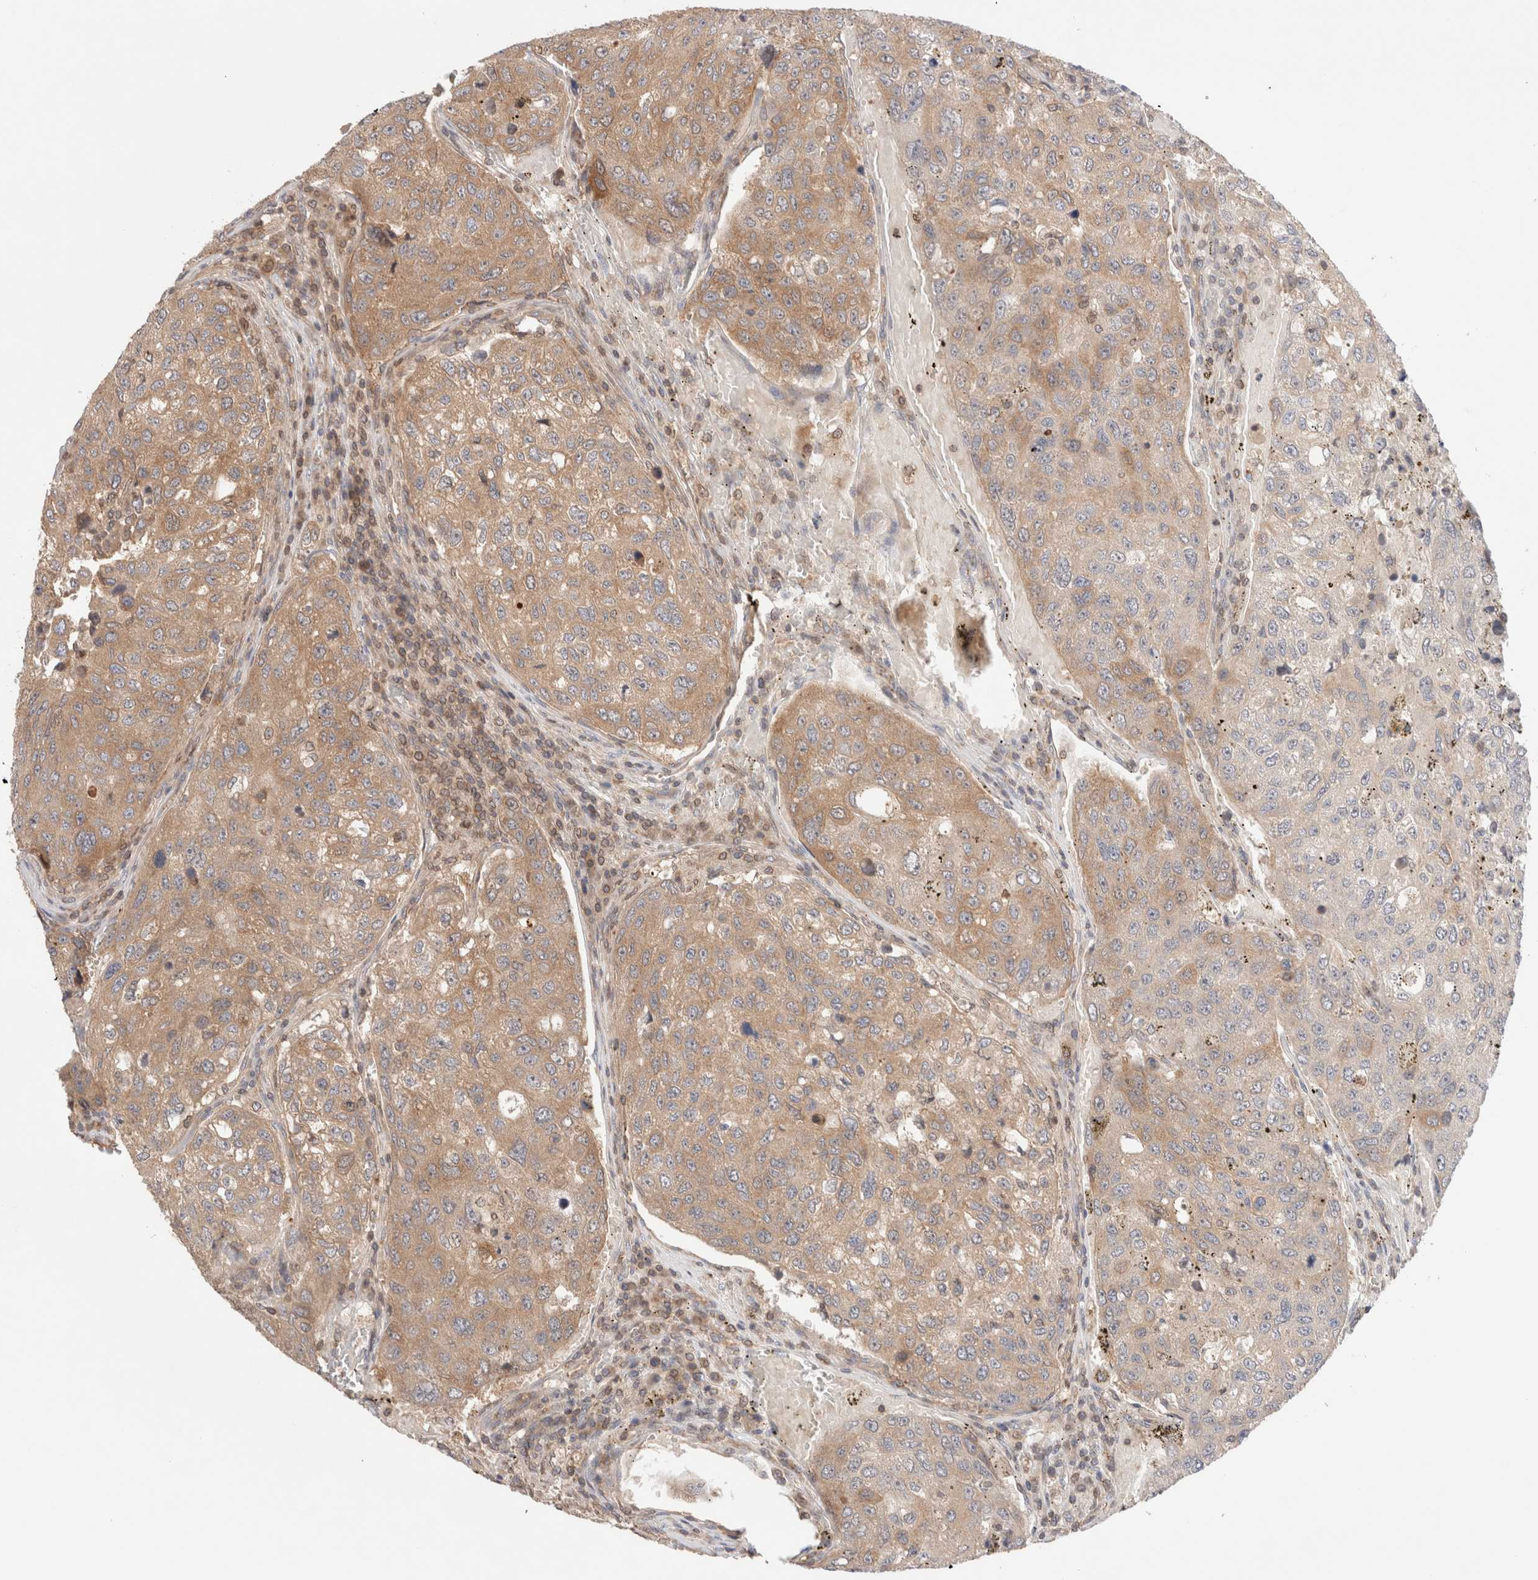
{"staining": {"intensity": "moderate", "quantity": "25%-75%", "location": "cytoplasmic/membranous"}, "tissue": "urothelial cancer", "cell_type": "Tumor cells", "image_type": "cancer", "snomed": [{"axis": "morphology", "description": "Urothelial carcinoma, High grade"}, {"axis": "topography", "description": "Lymph node"}, {"axis": "topography", "description": "Urinary bladder"}], "caption": "Moderate cytoplasmic/membranous protein staining is identified in approximately 25%-75% of tumor cells in urothelial cancer. (DAB (3,3'-diaminobenzidine) IHC with brightfield microscopy, high magnification).", "gene": "SIKE1", "patient": {"sex": "male", "age": 51}}